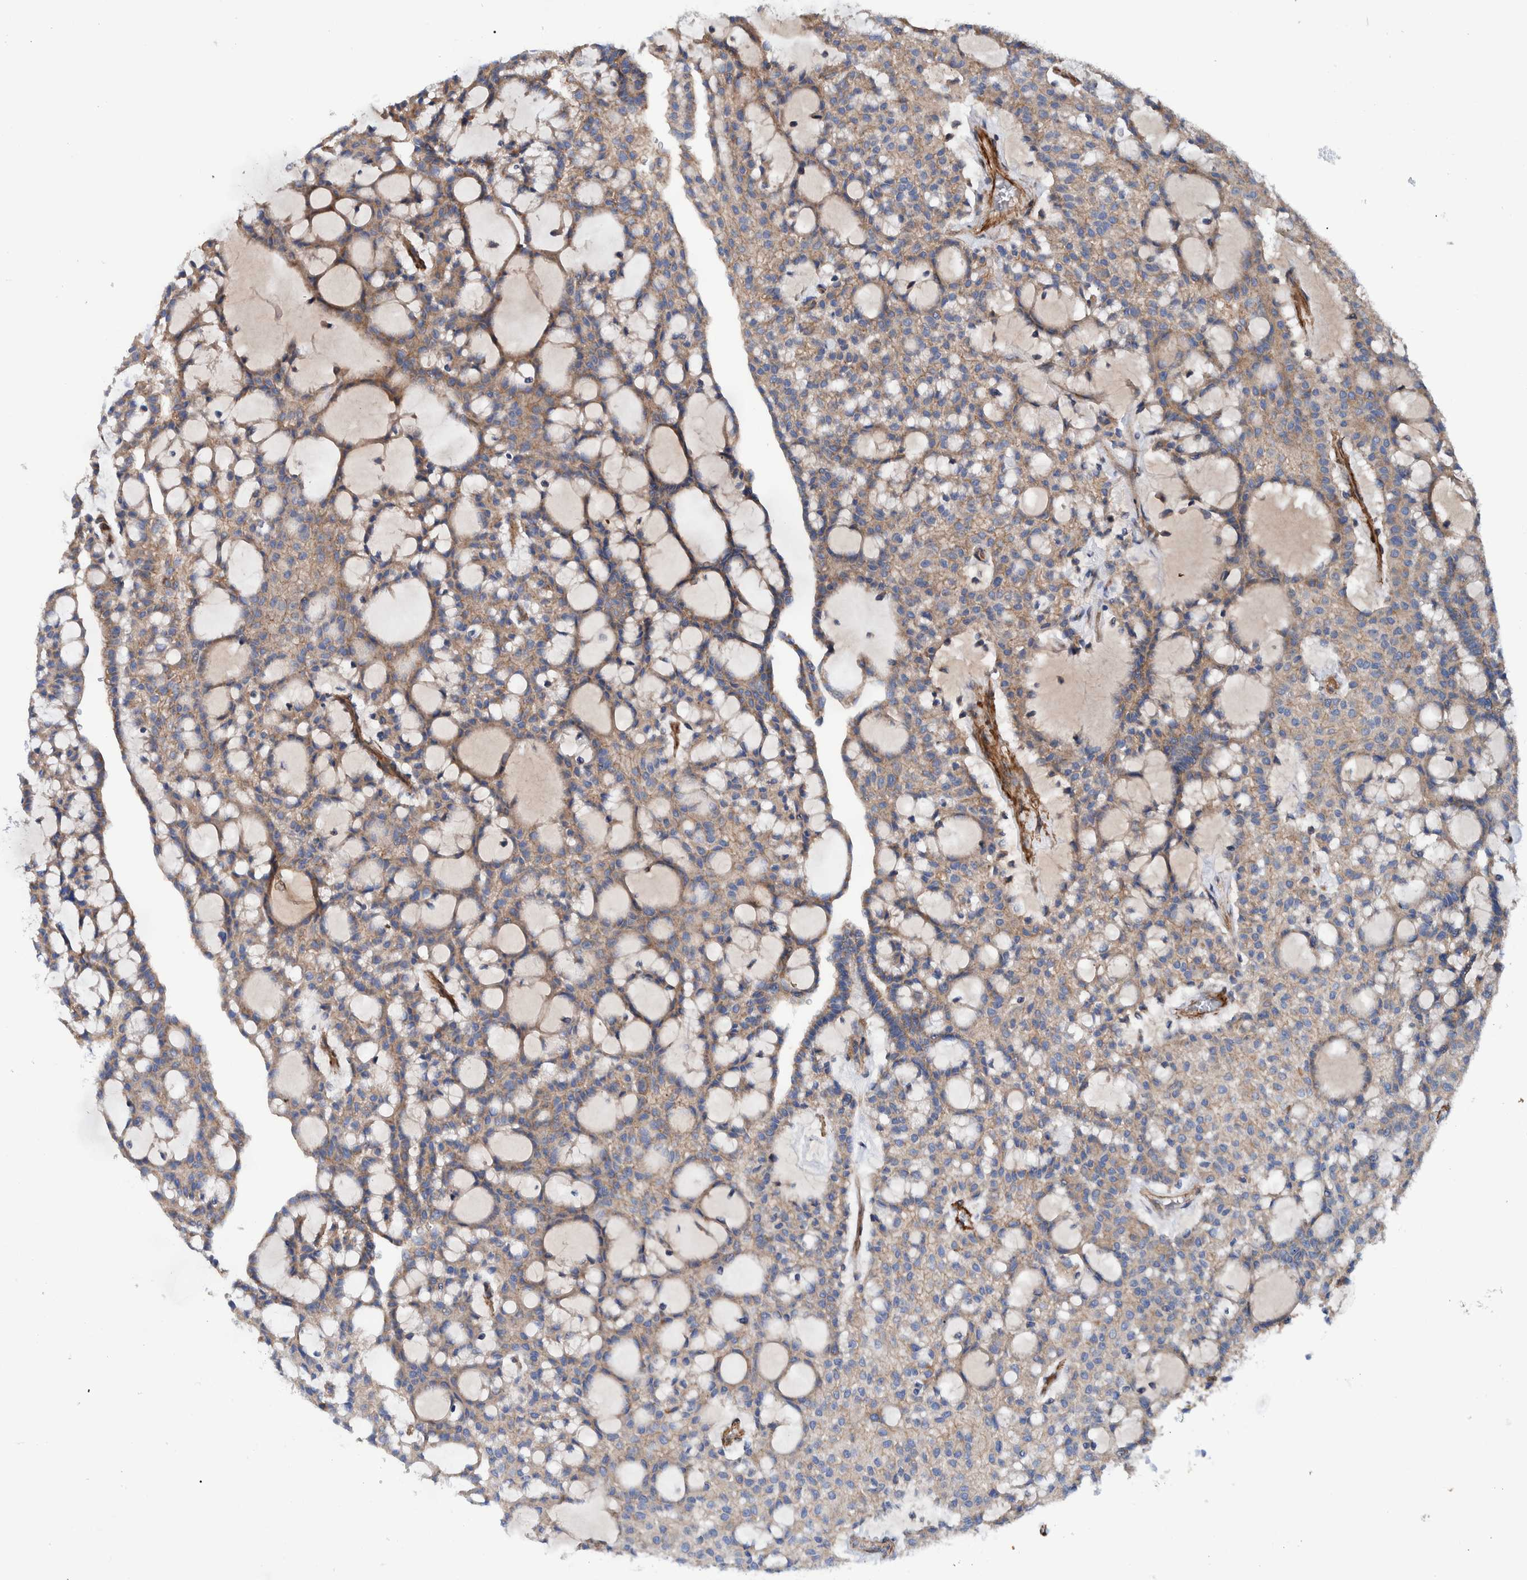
{"staining": {"intensity": "weak", "quantity": ">75%", "location": "cytoplasmic/membranous"}, "tissue": "renal cancer", "cell_type": "Tumor cells", "image_type": "cancer", "snomed": [{"axis": "morphology", "description": "Adenocarcinoma, NOS"}, {"axis": "topography", "description": "Kidney"}], "caption": "This photomicrograph shows immunohistochemistry (IHC) staining of renal adenocarcinoma, with low weak cytoplasmic/membranous expression in approximately >75% of tumor cells.", "gene": "SLC25A10", "patient": {"sex": "male", "age": 63}}